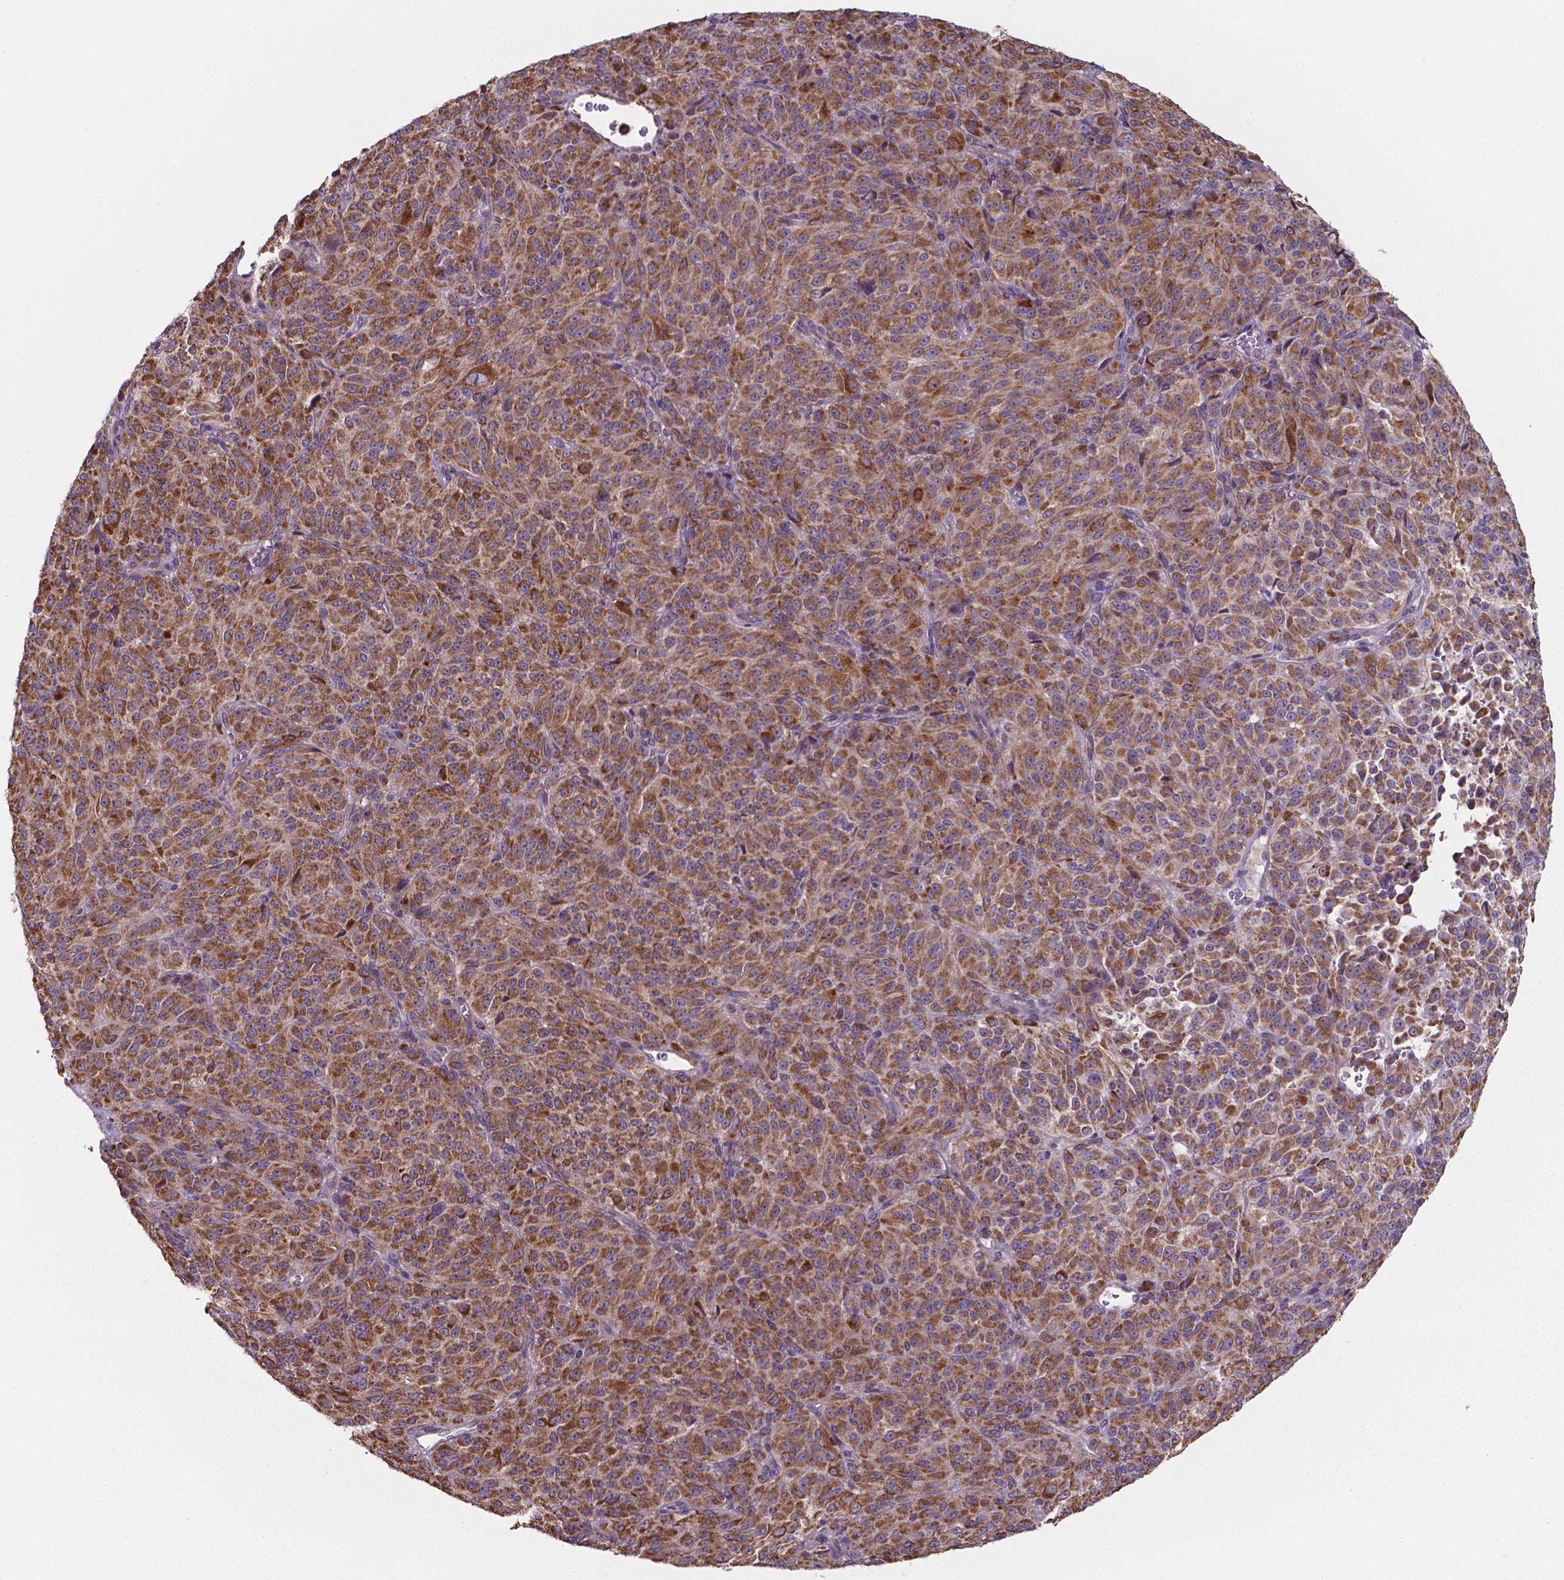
{"staining": {"intensity": "moderate", "quantity": ">75%", "location": "cytoplasmic/membranous"}, "tissue": "melanoma", "cell_type": "Tumor cells", "image_type": "cancer", "snomed": [{"axis": "morphology", "description": "Malignant melanoma, Metastatic site"}, {"axis": "topography", "description": "Brain"}], "caption": "Brown immunohistochemical staining in melanoma reveals moderate cytoplasmic/membranous positivity in about >75% of tumor cells.", "gene": "FAM114A1", "patient": {"sex": "female", "age": 56}}